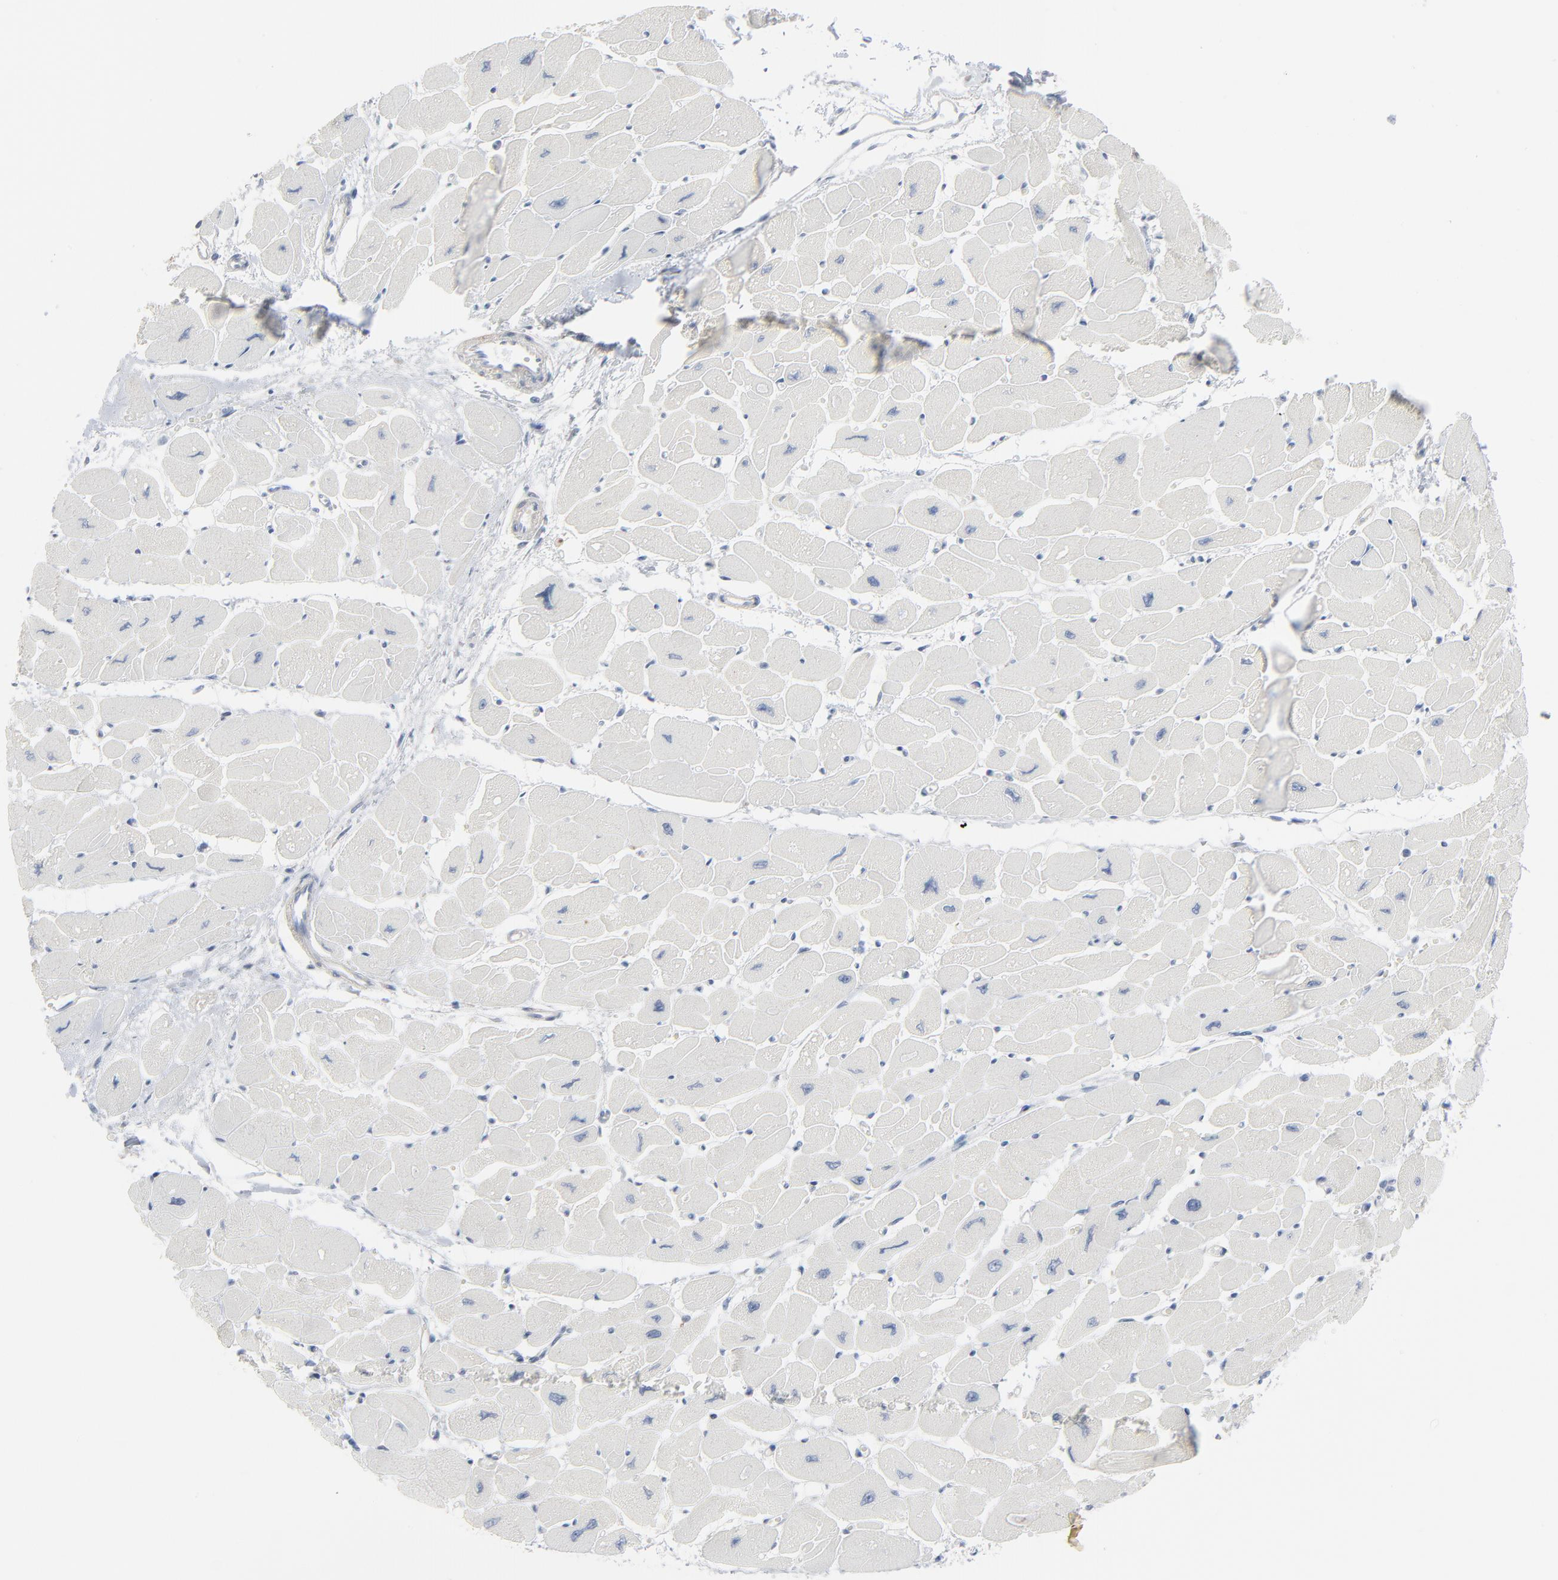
{"staining": {"intensity": "negative", "quantity": "none", "location": "none"}, "tissue": "heart muscle", "cell_type": "Cardiomyocytes", "image_type": "normal", "snomed": [{"axis": "morphology", "description": "Normal tissue, NOS"}, {"axis": "topography", "description": "Heart"}], "caption": "Immunohistochemistry (IHC) of normal human heart muscle shows no staining in cardiomyocytes. (DAB immunohistochemistry, high magnification).", "gene": "OPTN", "patient": {"sex": "female", "age": 54}}